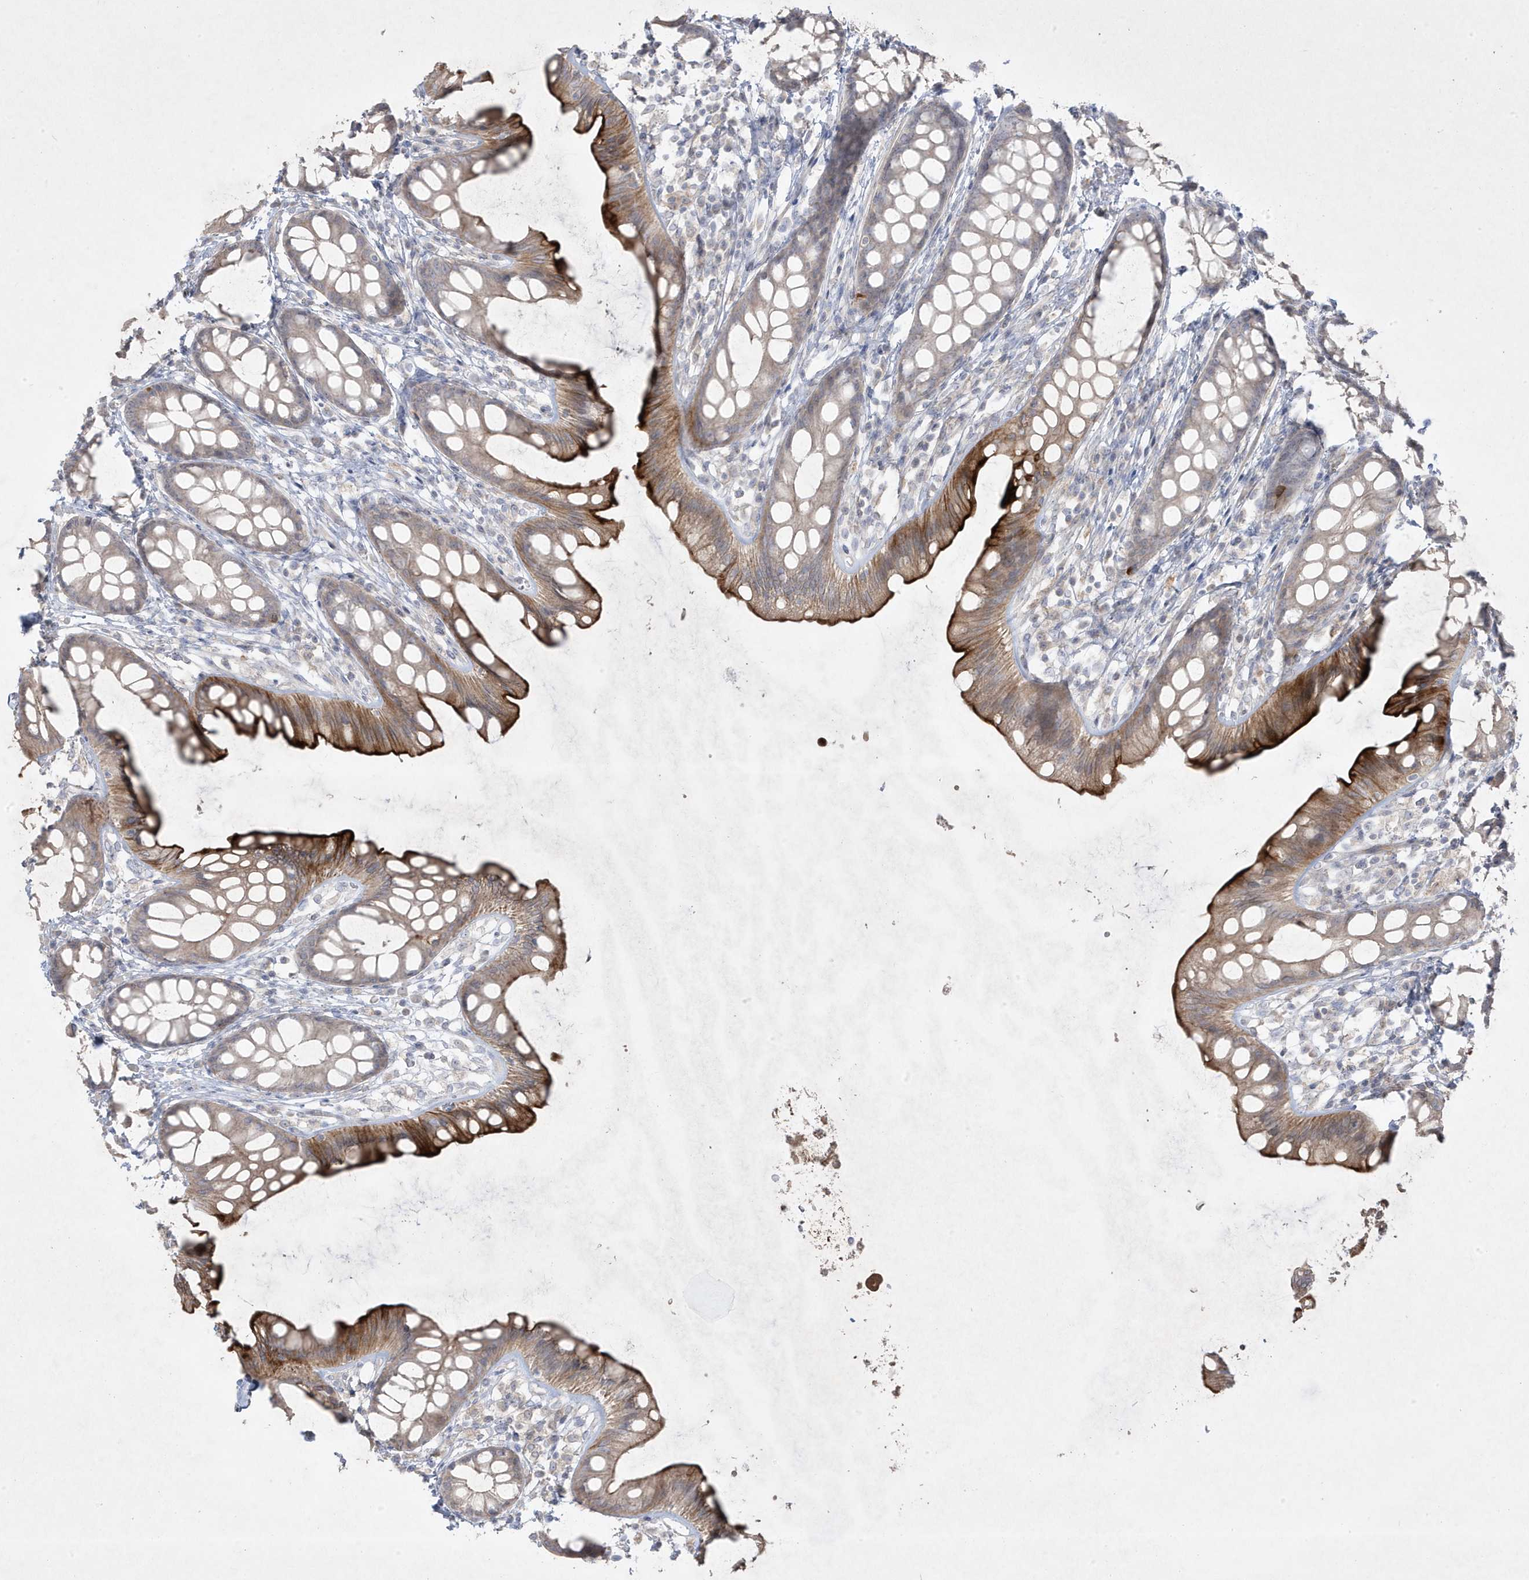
{"staining": {"intensity": "strong", "quantity": "25%-75%", "location": "cytoplasmic/membranous"}, "tissue": "rectum", "cell_type": "Glandular cells", "image_type": "normal", "snomed": [{"axis": "morphology", "description": "Normal tissue, NOS"}, {"axis": "topography", "description": "Rectum"}], "caption": "IHC image of benign rectum: rectum stained using immunohistochemistry displays high levels of strong protein expression localized specifically in the cytoplasmic/membranous of glandular cells, appearing as a cytoplasmic/membranous brown color.", "gene": "RGL4", "patient": {"sex": "female", "age": 65}}